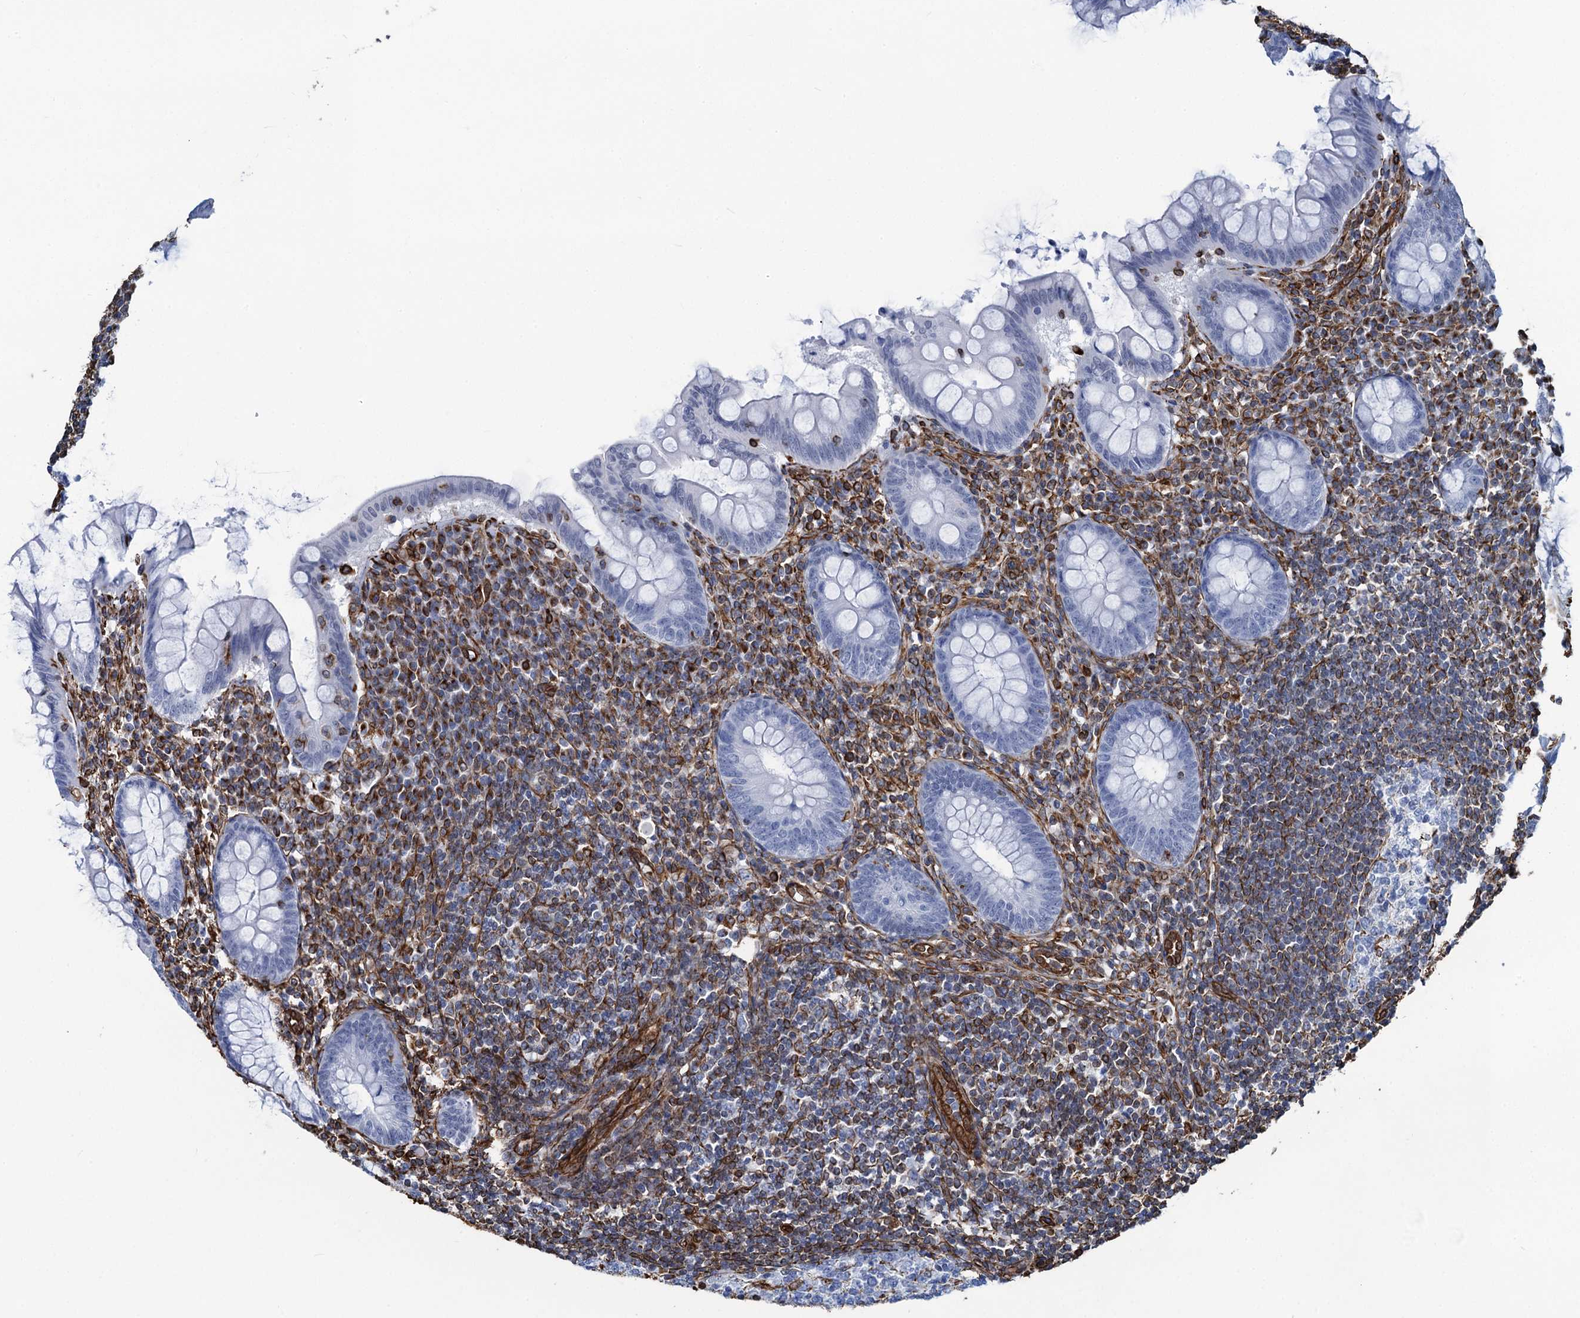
{"staining": {"intensity": "negative", "quantity": "none", "location": "none"}, "tissue": "appendix", "cell_type": "Glandular cells", "image_type": "normal", "snomed": [{"axis": "morphology", "description": "Normal tissue, NOS"}, {"axis": "topography", "description": "Appendix"}], "caption": "Histopathology image shows no protein expression in glandular cells of normal appendix. (Stains: DAB (3,3'-diaminobenzidine) immunohistochemistry with hematoxylin counter stain, Microscopy: brightfield microscopy at high magnification).", "gene": "PGM2", "patient": {"sex": "female", "age": 33}}